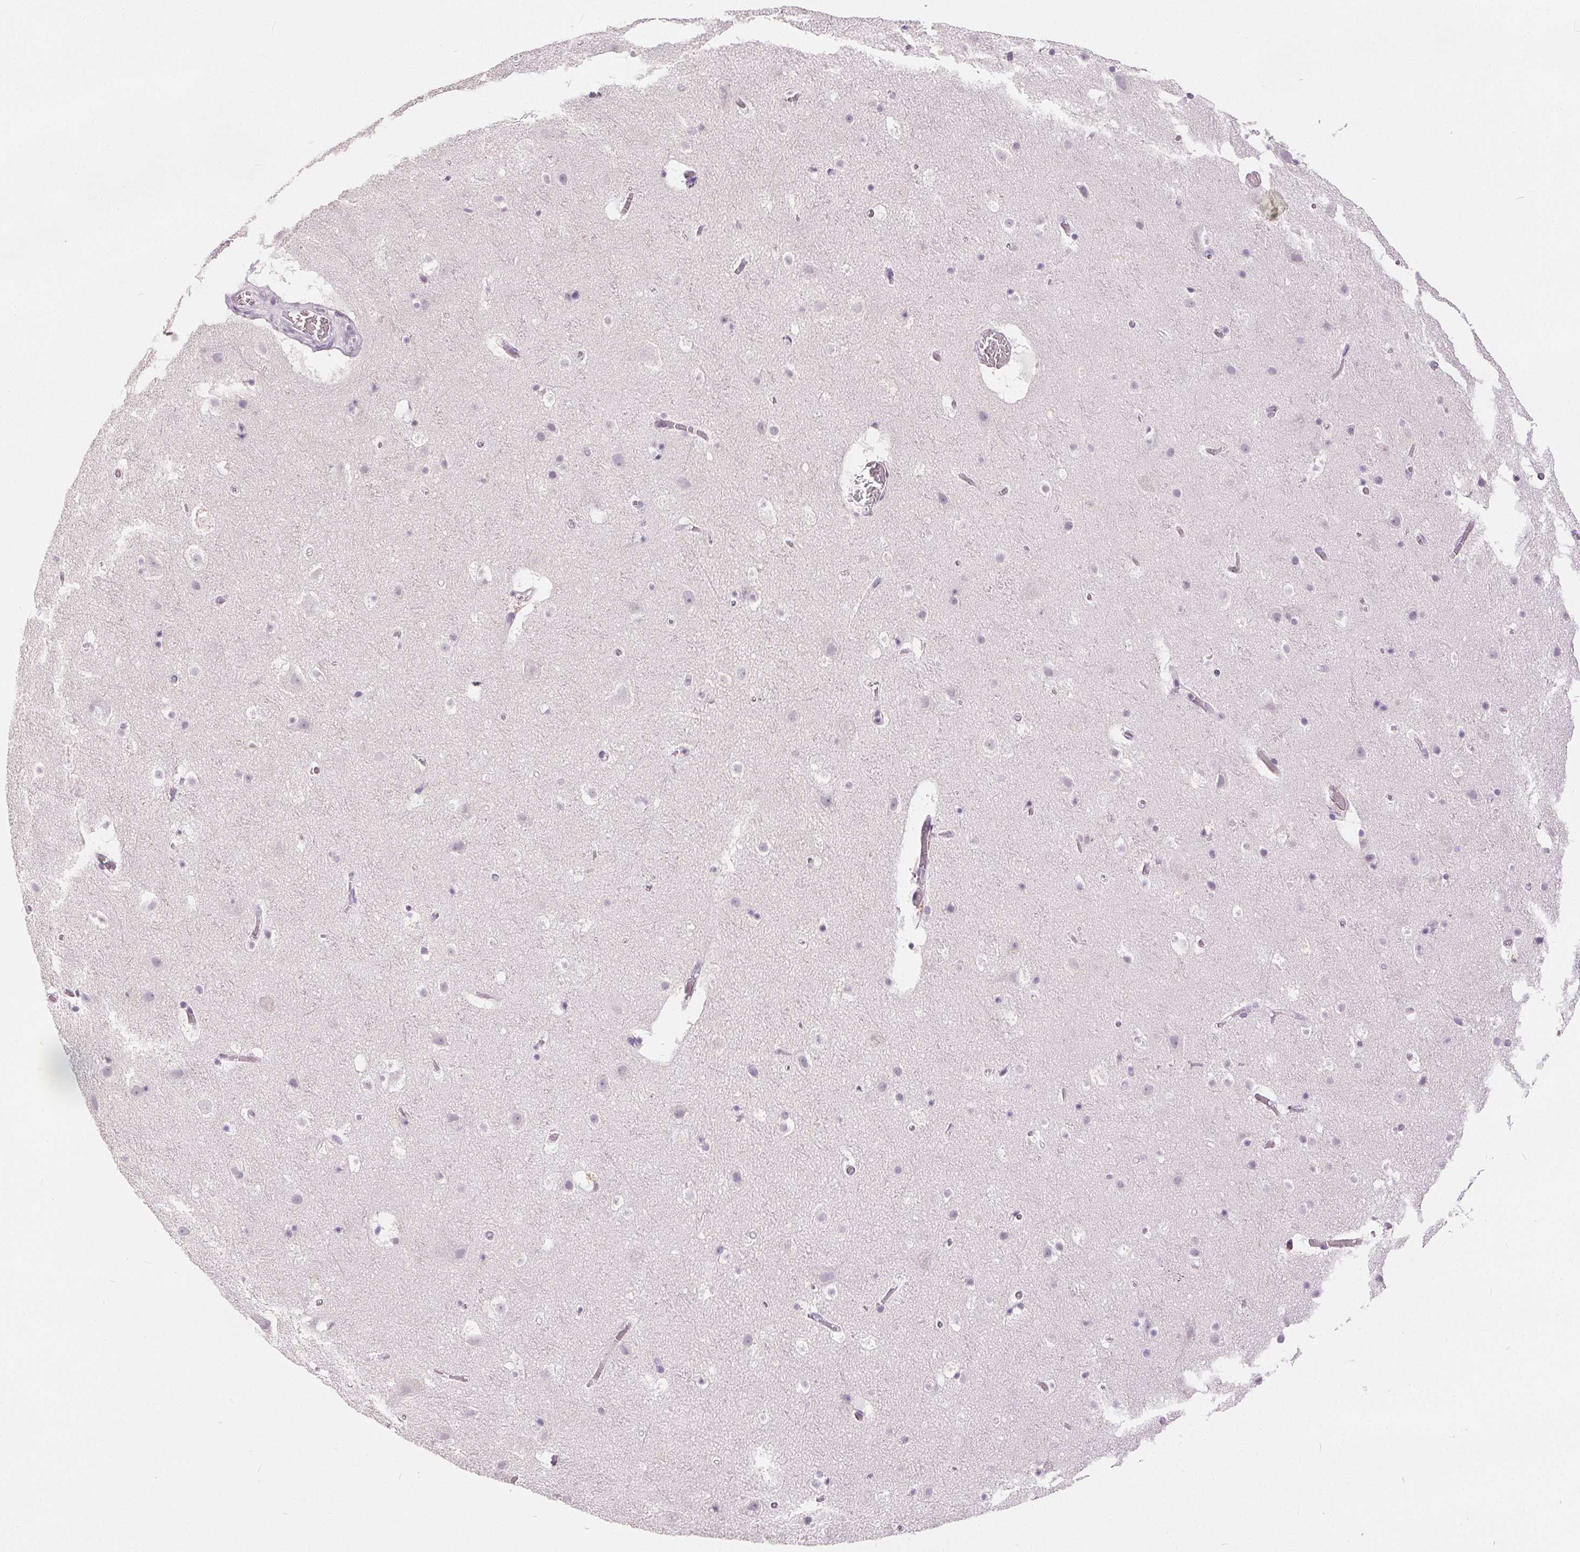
{"staining": {"intensity": "negative", "quantity": "none", "location": "none"}, "tissue": "cerebral cortex", "cell_type": "Endothelial cells", "image_type": "normal", "snomed": [{"axis": "morphology", "description": "Normal tissue, NOS"}, {"axis": "topography", "description": "Cerebral cortex"}], "caption": "Endothelial cells are negative for protein expression in unremarkable human cerebral cortex. (DAB (3,3'-diaminobenzidine) immunohistochemistry visualized using brightfield microscopy, high magnification).", "gene": "CA12", "patient": {"sex": "female", "age": 42}}